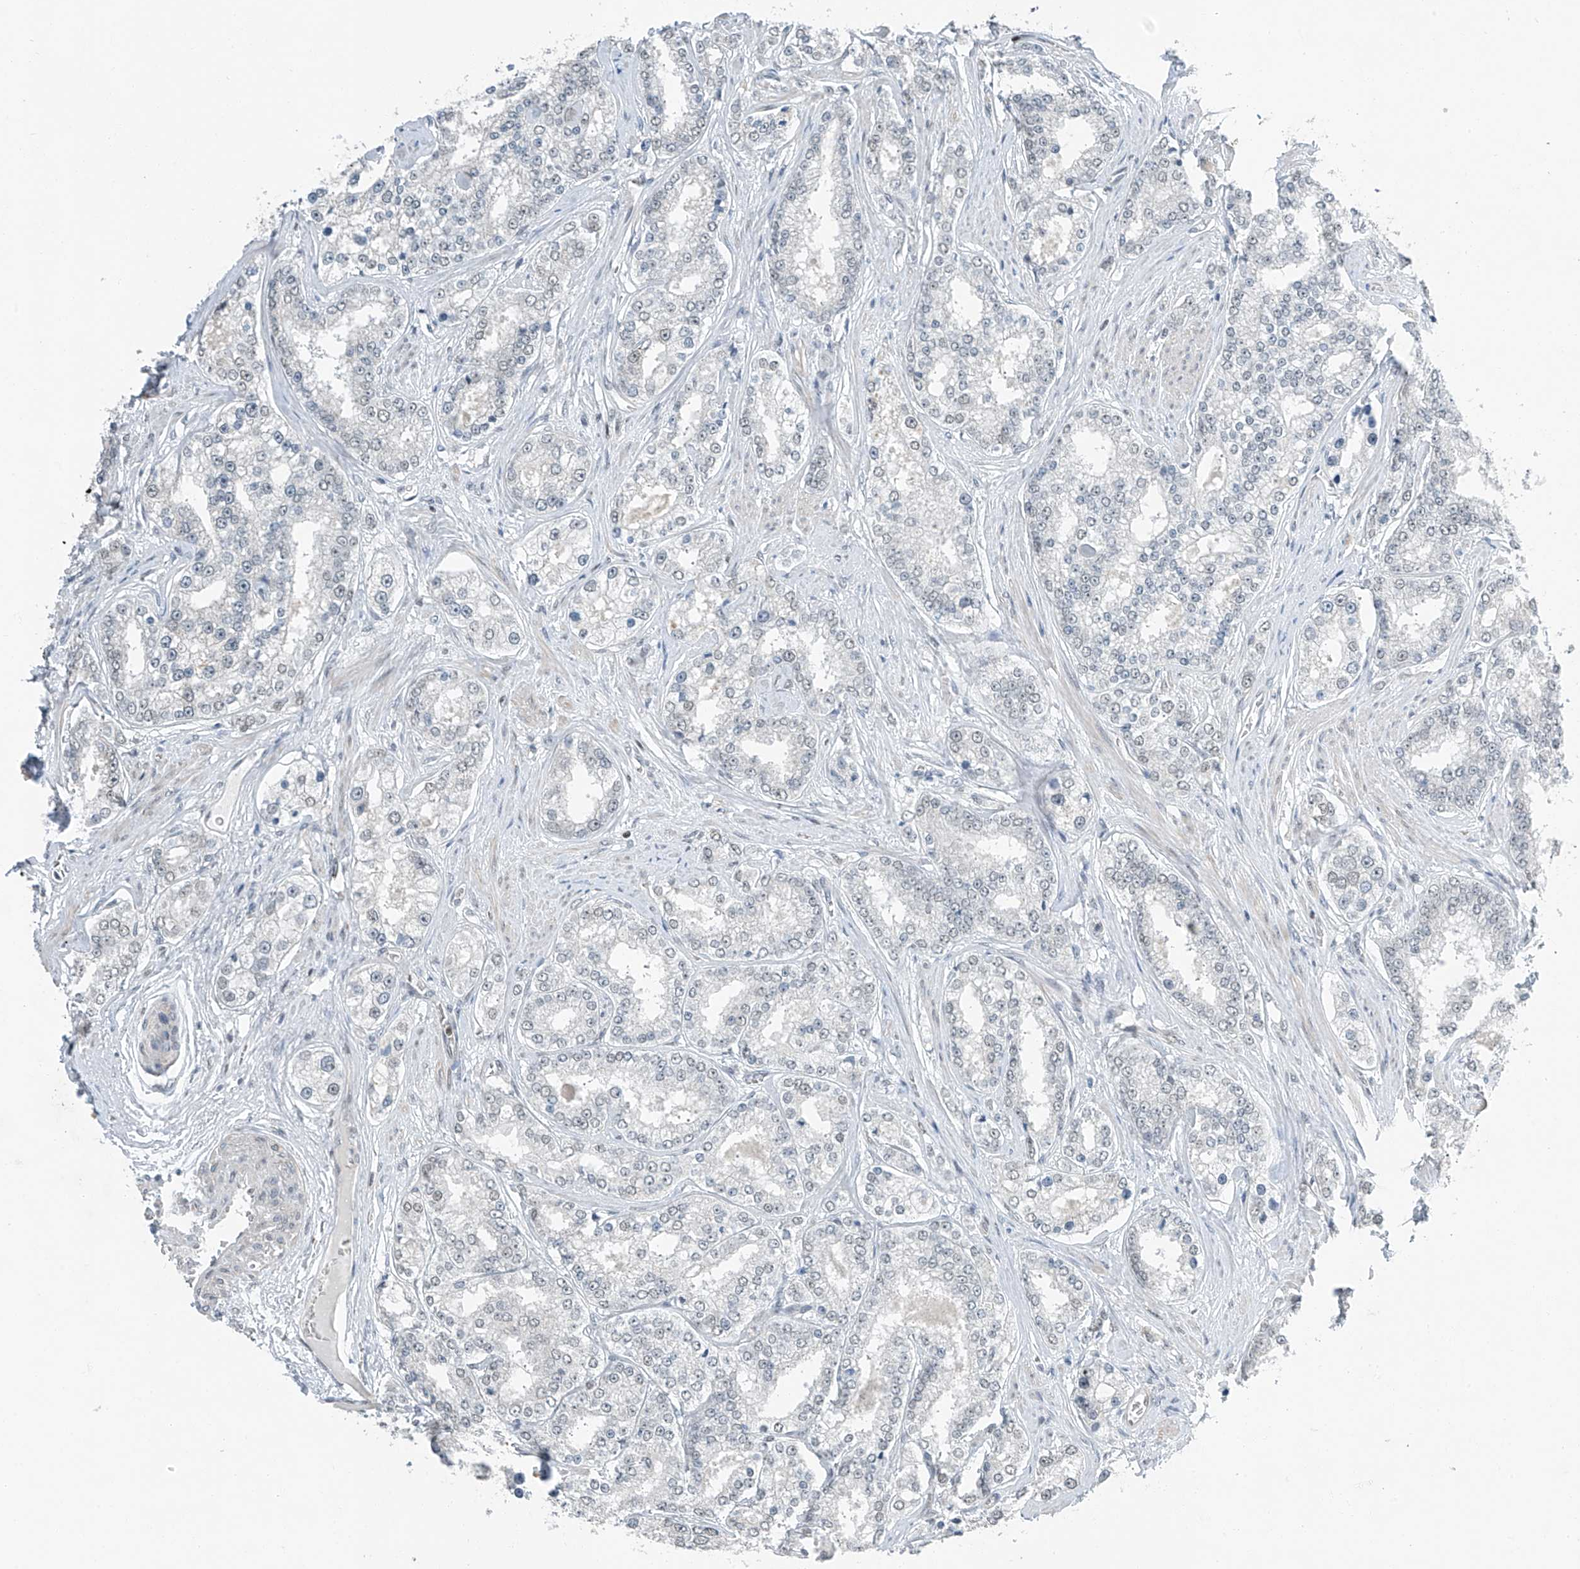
{"staining": {"intensity": "negative", "quantity": "none", "location": "none"}, "tissue": "prostate cancer", "cell_type": "Tumor cells", "image_type": "cancer", "snomed": [{"axis": "morphology", "description": "Normal tissue, NOS"}, {"axis": "morphology", "description": "Adenocarcinoma, High grade"}, {"axis": "topography", "description": "Prostate"}], "caption": "Tumor cells show no significant staining in prostate cancer (adenocarcinoma (high-grade)).", "gene": "TAF8", "patient": {"sex": "male", "age": 83}}